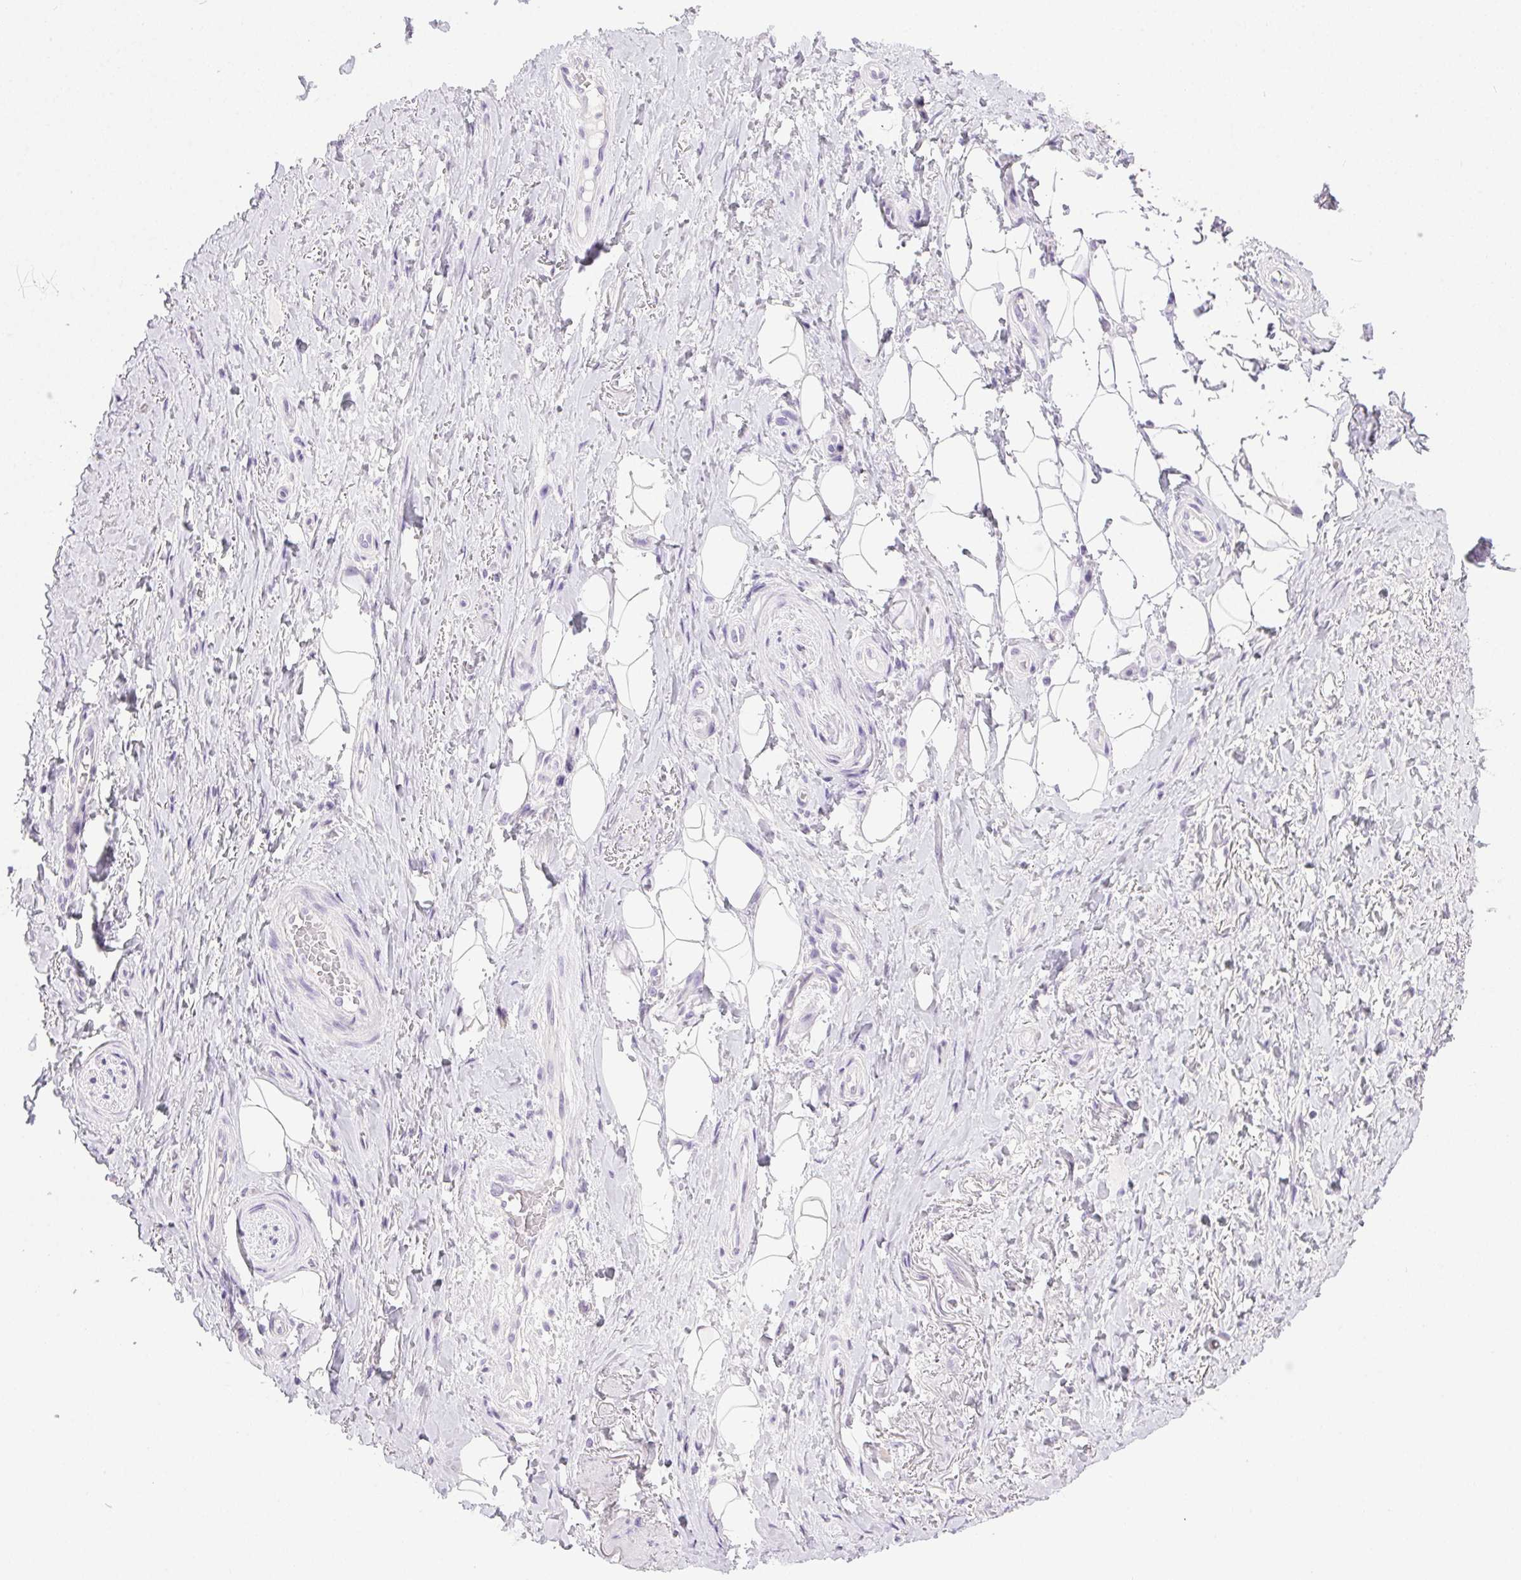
{"staining": {"intensity": "negative", "quantity": "none", "location": "none"}, "tissue": "adipose tissue", "cell_type": "Adipocytes", "image_type": "normal", "snomed": [{"axis": "morphology", "description": "Normal tissue, NOS"}, {"axis": "topography", "description": "Anal"}, {"axis": "topography", "description": "Peripheral nerve tissue"}], "caption": "DAB immunohistochemical staining of benign human adipose tissue reveals no significant positivity in adipocytes.", "gene": "C20orf85", "patient": {"sex": "male", "age": 53}}